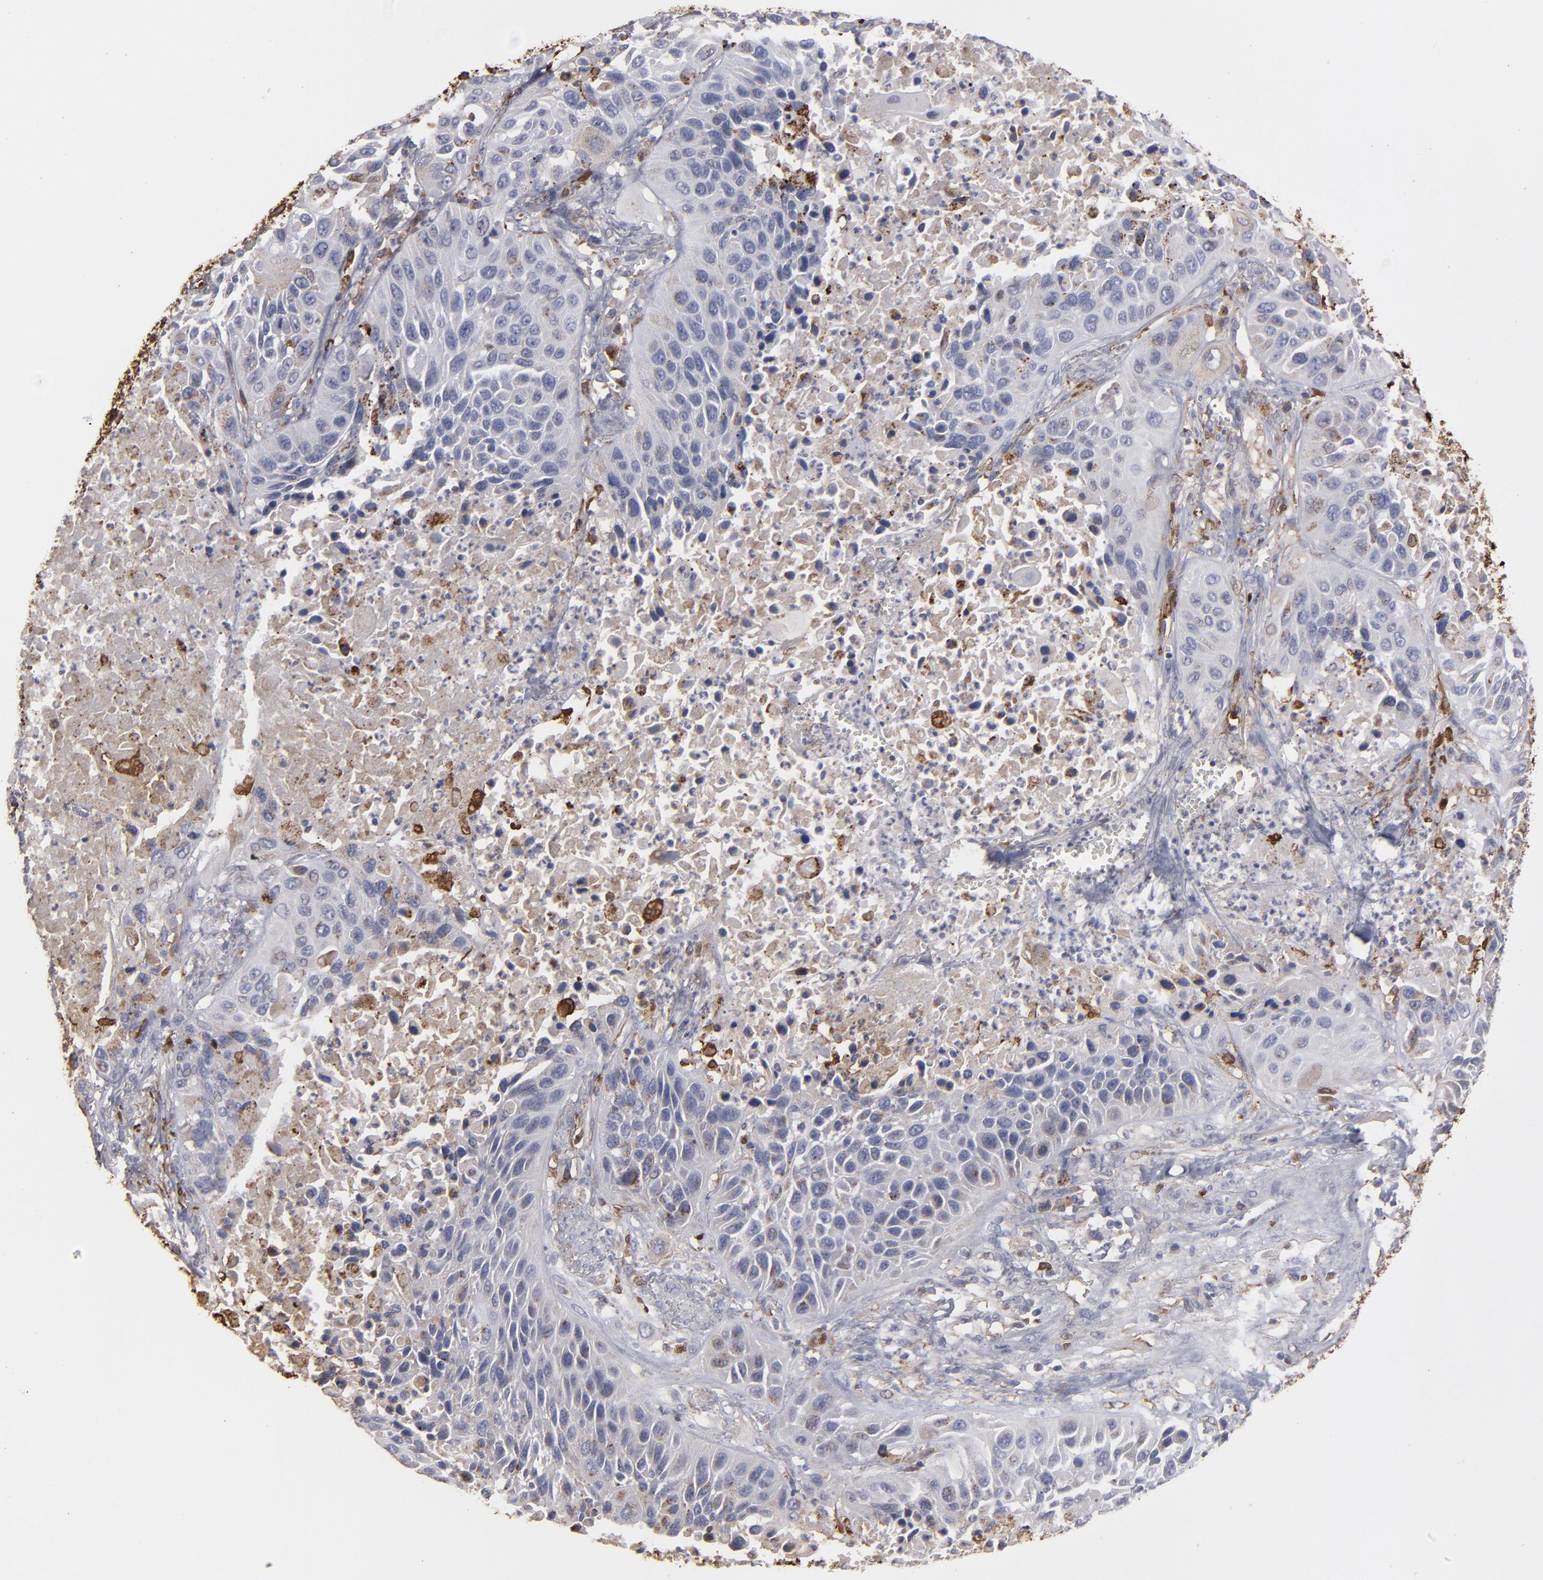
{"staining": {"intensity": "negative", "quantity": "none", "location": "none"}, "tissue": "lung cancer", "cell_type": "Tumor cells", "image_type": "cancer", "snomed": [{"axis": "morphology", "description": "Squamous cell carcinoma, NOS"}, {"axis": "topography", "description": "Lung"}], "caption": "A photomicrograph of human lung cancer is negative for staining in tumor cells.", "gene": "ODC1", "patient": {"sex": "female", "age": 76}}